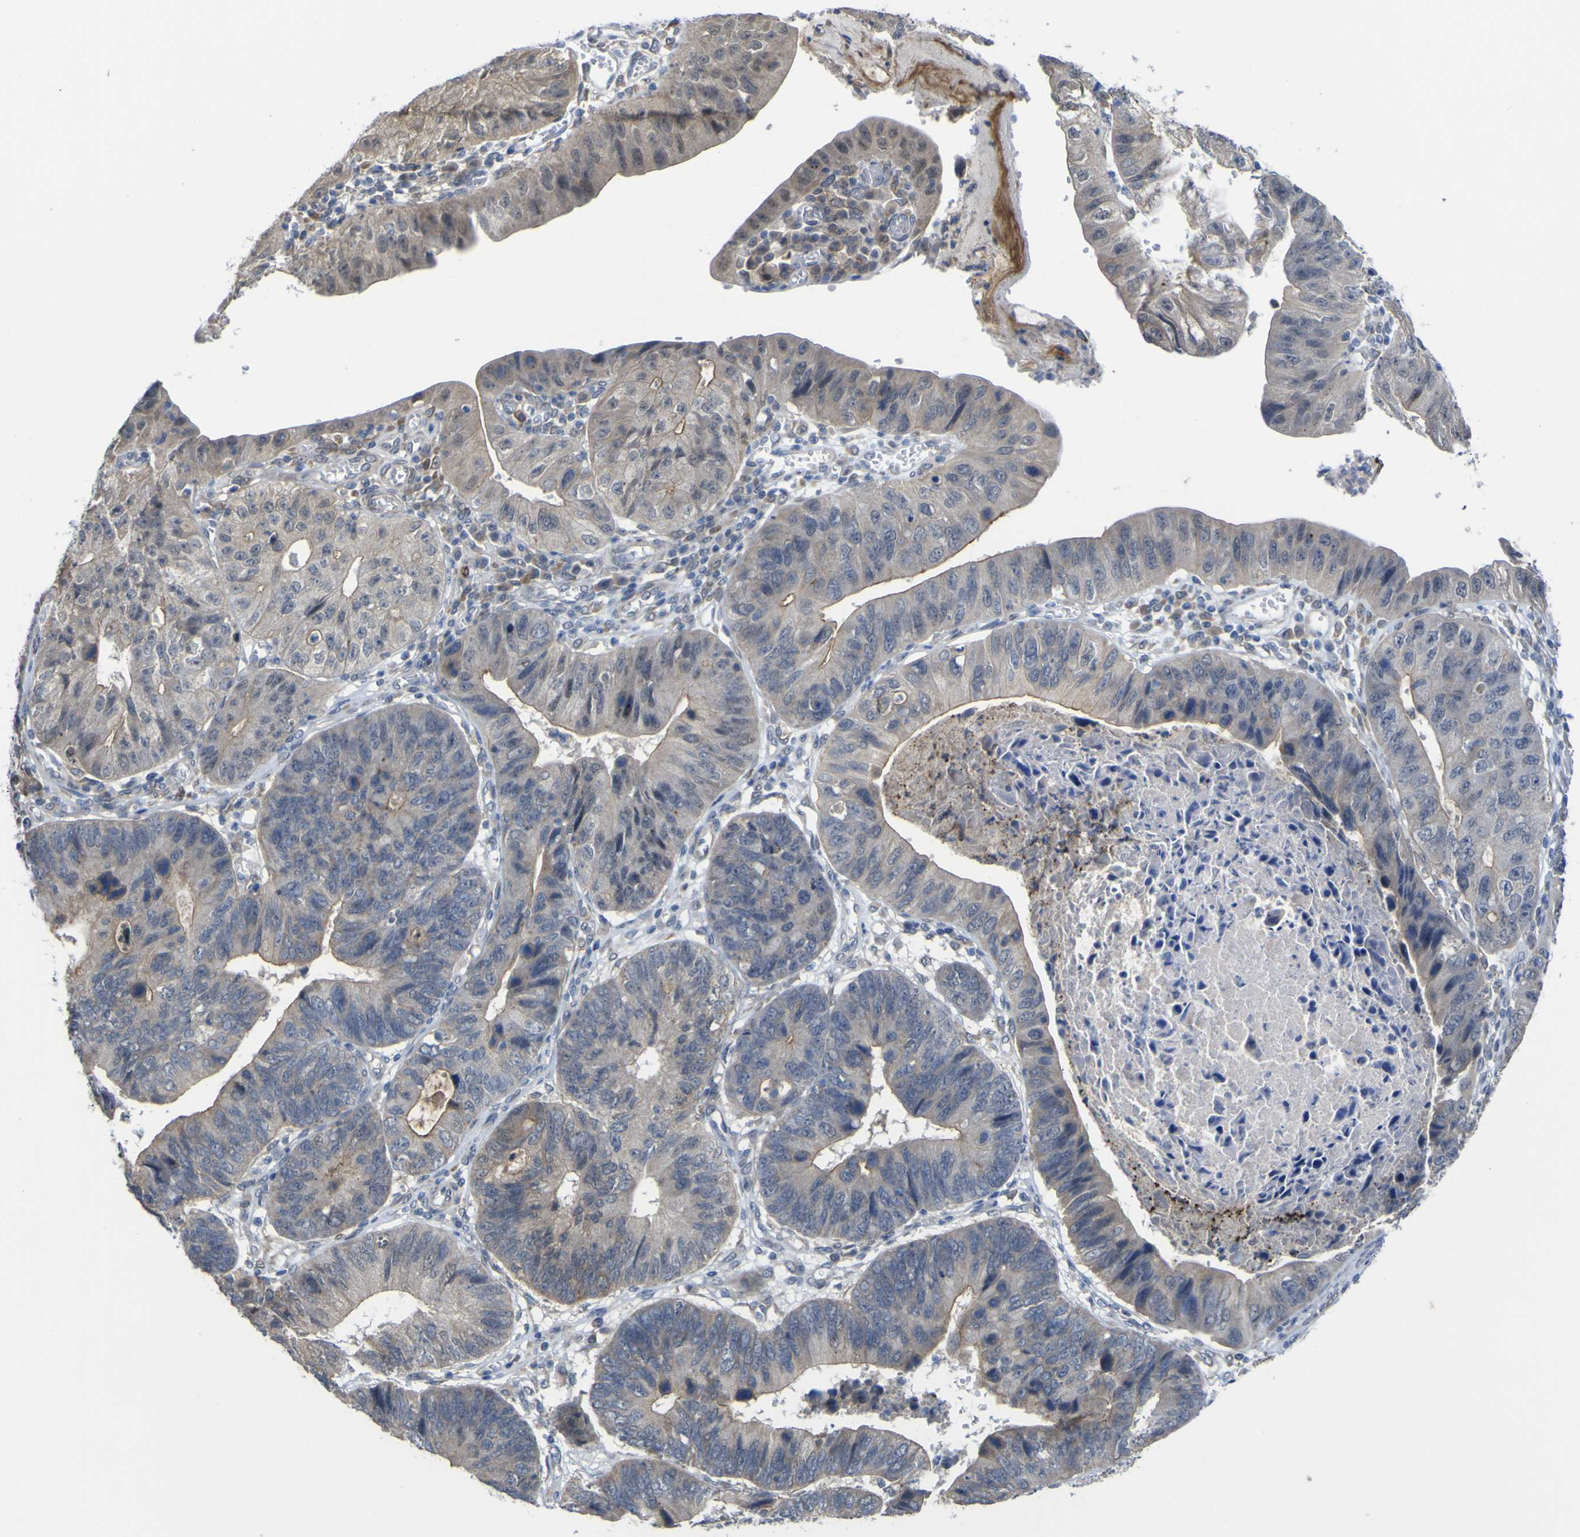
{"staining": {"intensity": "moderate", "quantity": "25%-75%", "location": "cytoplasmic/membranous"}, "tissue": "stomach cancer", "cell_type": "Tumor cells", "image_type": "cancer", "snomed": [{"axis": "morphology", "description": "Adenocarcinoma, NOS"}, {"axis": "topography", "description": "Stomach"}], "caption": "Immunohistochemical staining of human stomach cancer exhibits medium levels of moderate cytoplasmic/membranous staining in about 25%-75% of tumor cells. The staining is performed using DAB (3,3'-diaminobenzidine) brown chromogen to label protein expression. The nuclei are counter-stained blue using hematoxylin.", "gene": "TNFRSF11A", "patient": {"sex": "male", "age": 59}}